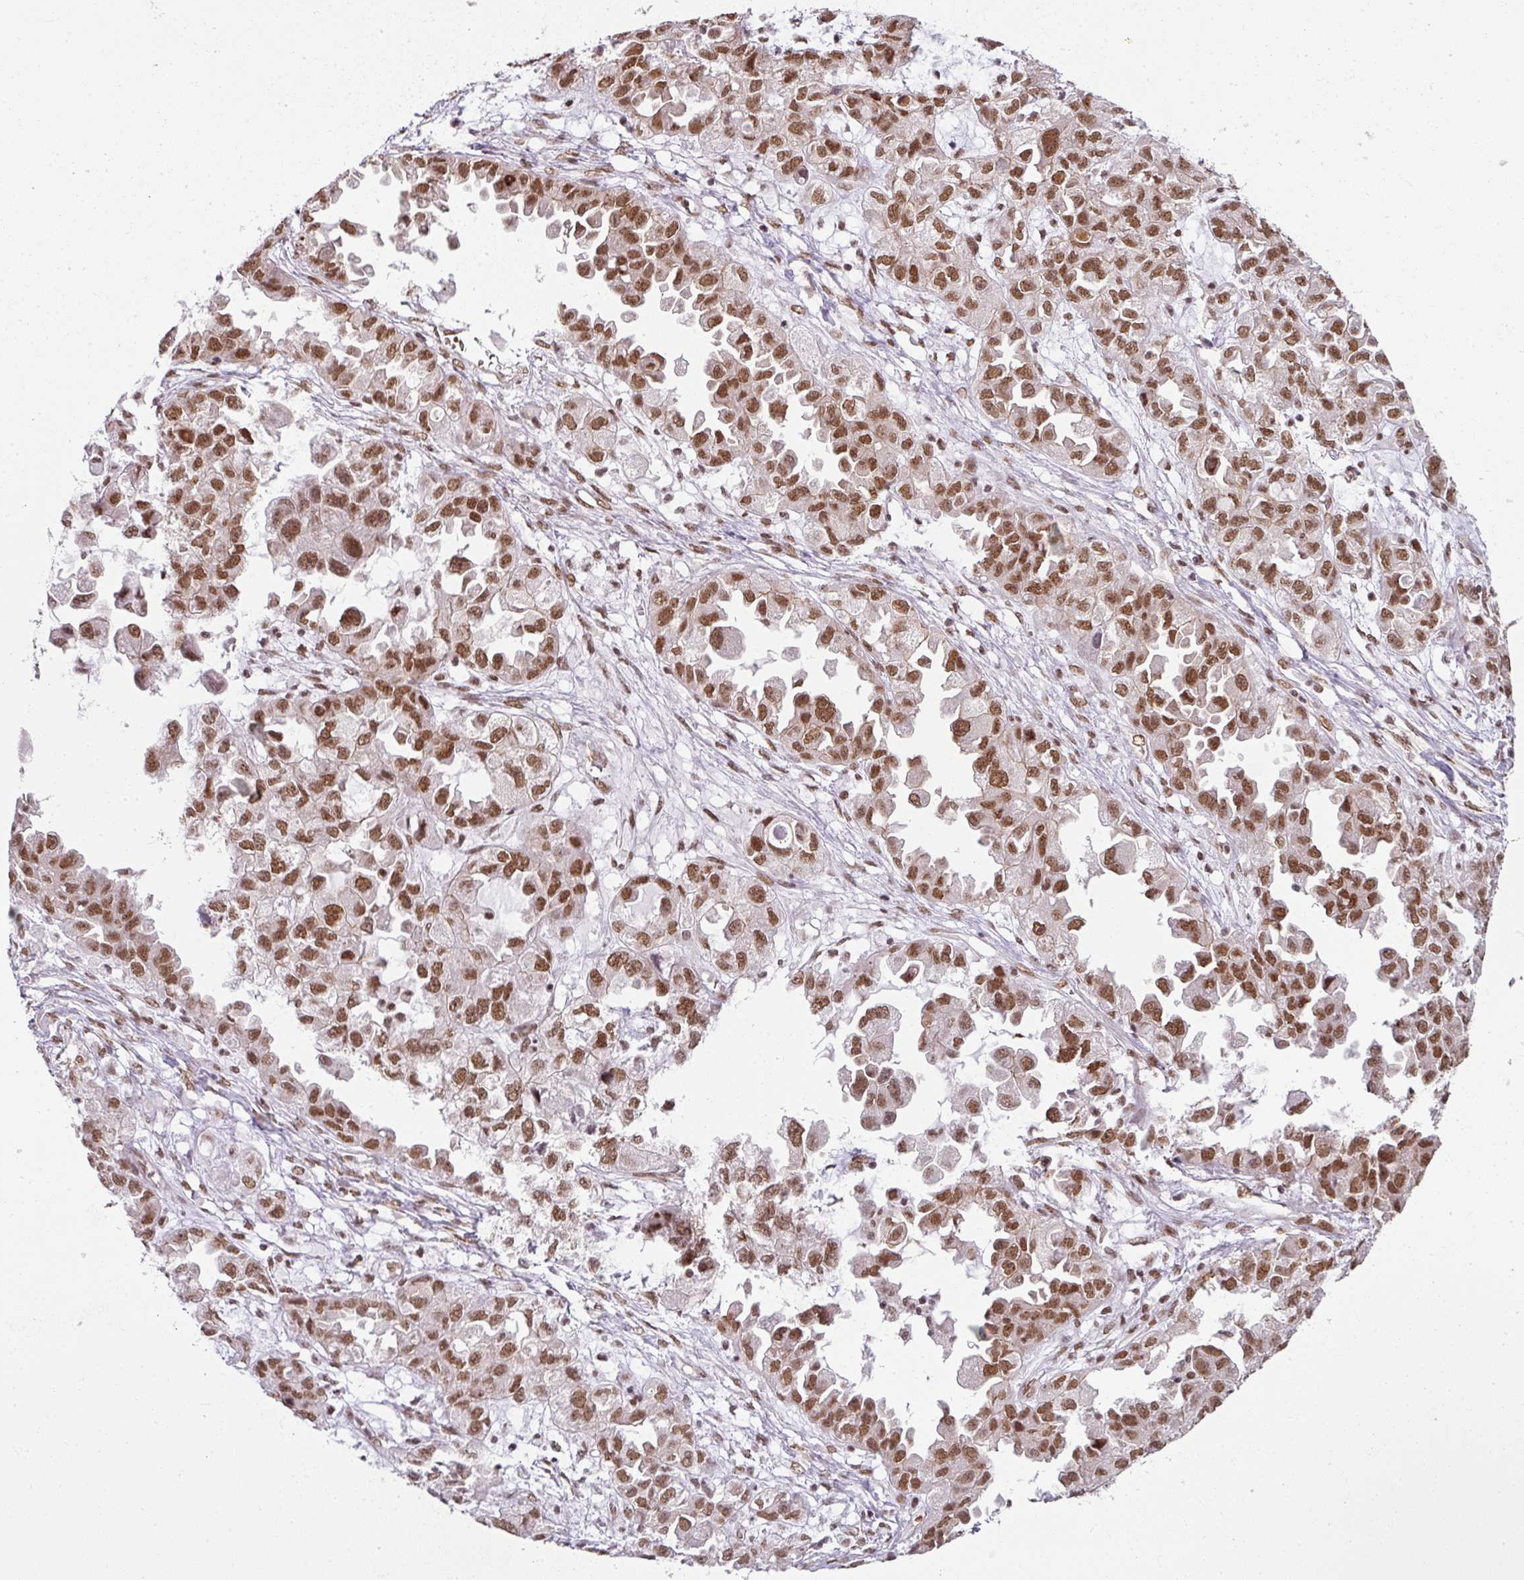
{"staining": {"intensity": "strong", "quantity": ">75%", "location": "nuclear"}, "tissue": "ovarian cancer", "cell_type": "Tumor cells", "image_type": "cancer", "snomed": [{"axis": "morphology", "description": "Cystadenocarcinoma, serous, NOS"}, {"axis": "topography", "description": "Ovary"}], "caption": "The micrograph reveals immunohistochemical staining of ovarian cancer (serous cystadenocarcinoma). There is strong nuclear positivity is identified in about >75% of tumor cells.", "gene": "NCOA5", "patient": {"sex": "female", "age": 84}}